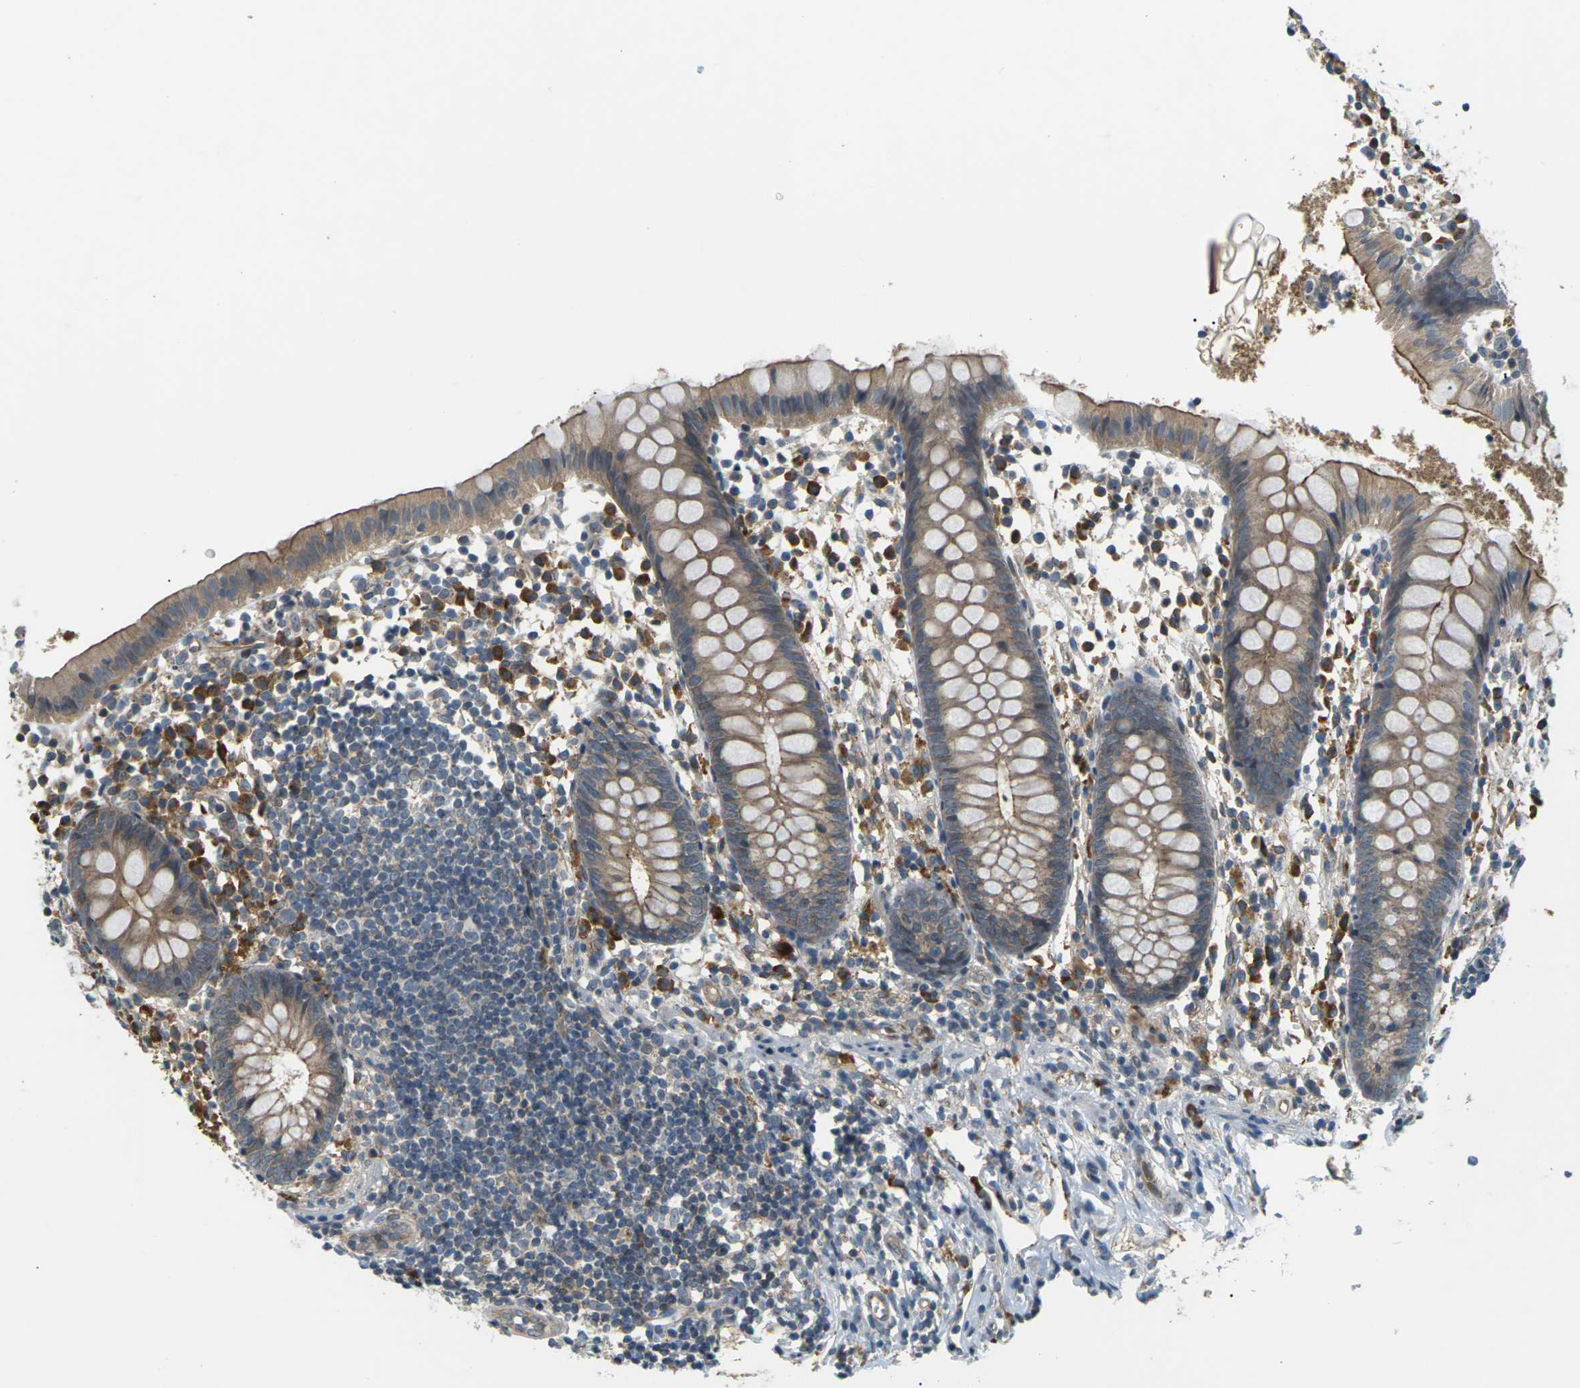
{"staining": {"intensity": "moderate", "quantity": ">75%", "location": "cytoplasmic/membranous"}, "tissue": "appendix", "cell_type": "Glandular cells", "image_type": "normal", "snomed": [{"axis": "morphology", "description": "Normal tissue, NOS"}, {"axis": "topography", "description": "Appendix"}], "caption": "The image reveals a brown stain indicating the presence of a protein in the cytoplasmic/membranous of glandular cells in appendix. The protein of interest is stained brown, and the nuclei are stained in blue (DAB (3,3'-diaminobenzidine) IHC with brightfield microscopy, high magnification).", "gene": "SLC13A3", "patient": {"sex": "female", "age": 20}}